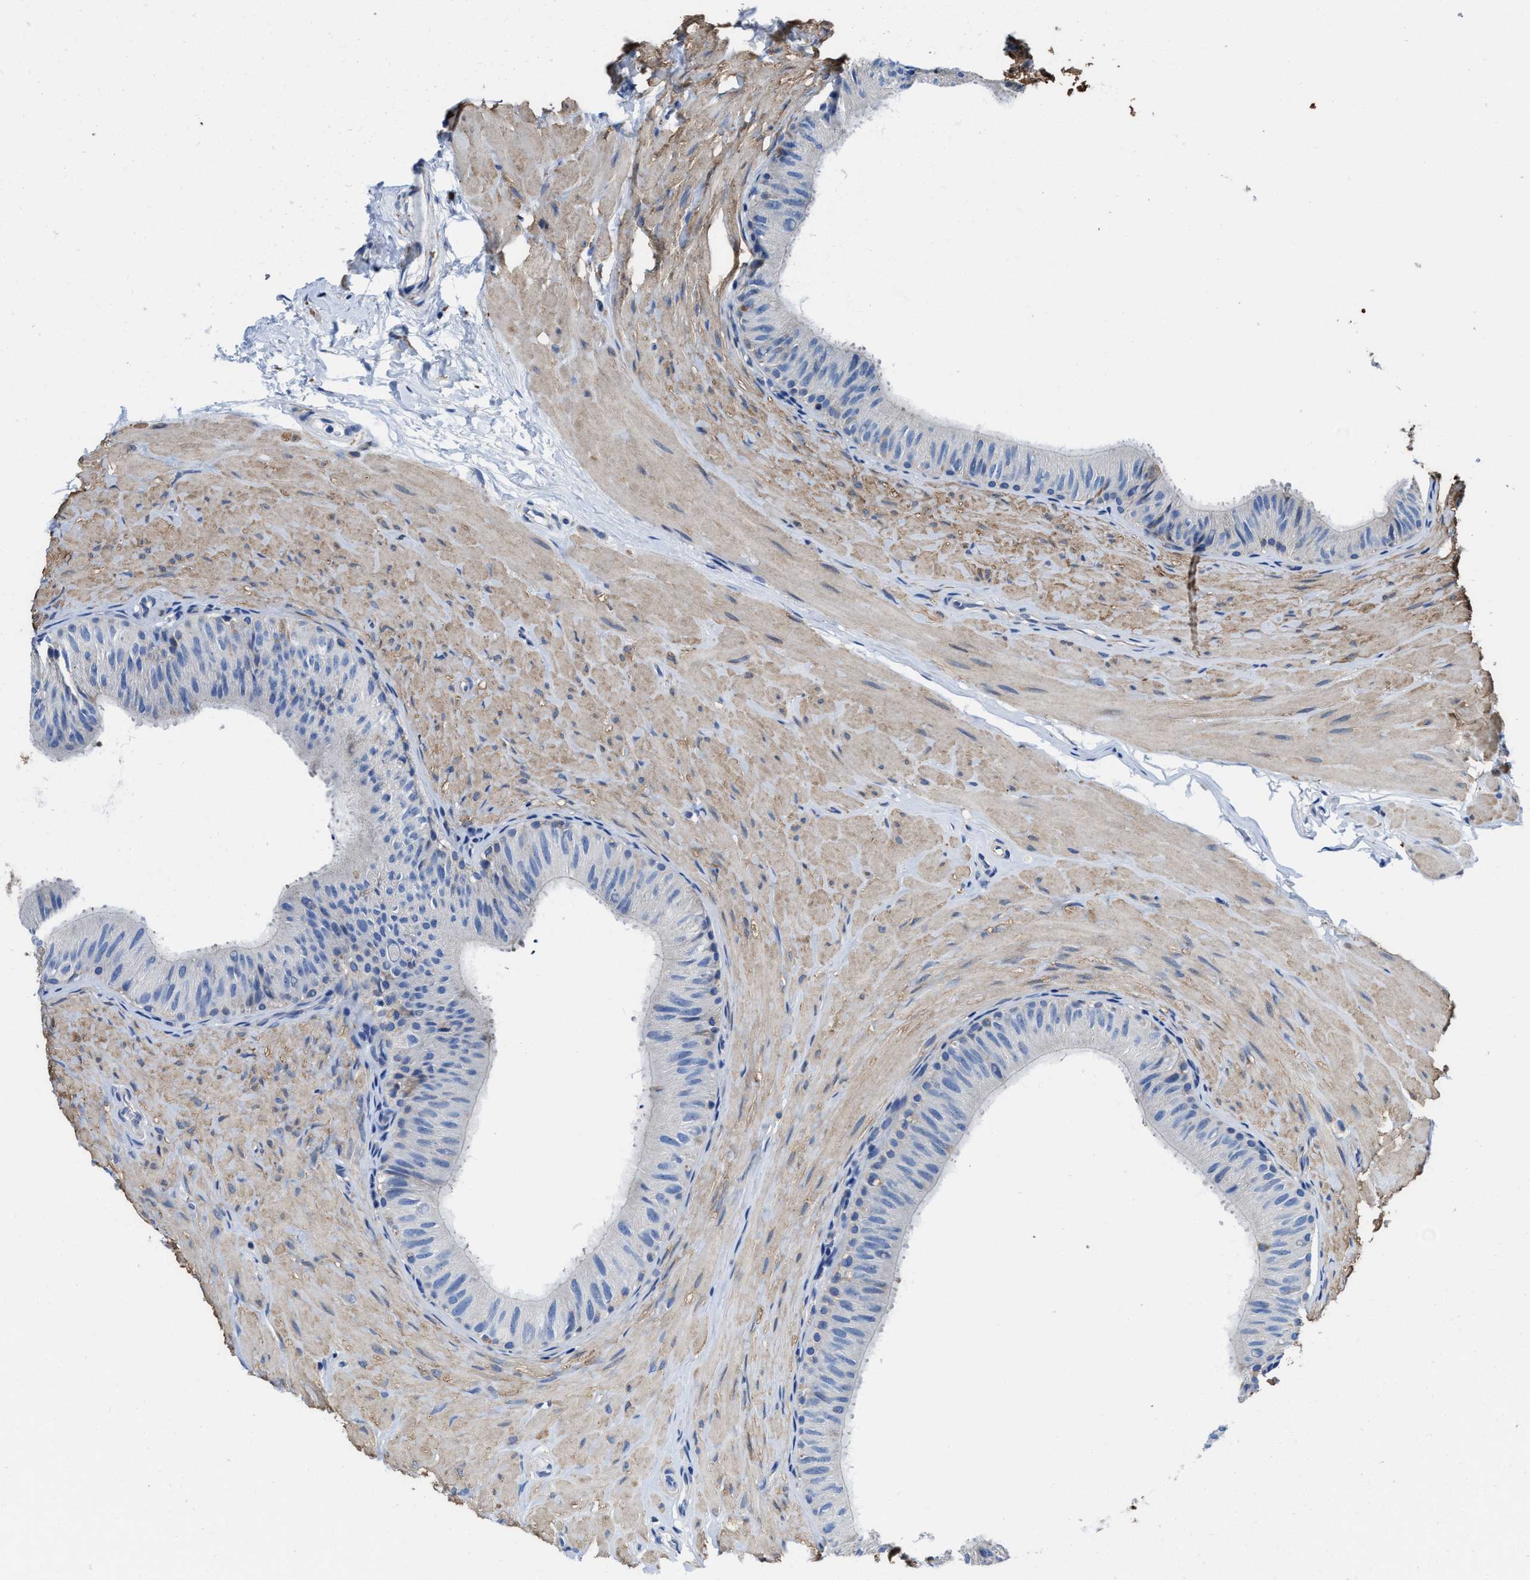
{"staining": {"intensity": "negative", "quantity": "none", "location": "none"}, "tissue": "epididymis", "cell_type": "Glandular cells", "image_type": "normal", "snomed": [{"axis": "morphology", "description": "Normal tissue, NOS"}, {"axis": "topography", "description": "Epididymis"}], "caption": "The immunohistochemistry (IHC) histopathology image has no significant expression in glandular cells of epididymis. The staining is performed using DAB brown chromogen with nuclei counter-stained in using hematoxylin.", "gene": "TMEM30A", "patient": {"sex": "male", "age": 34}}